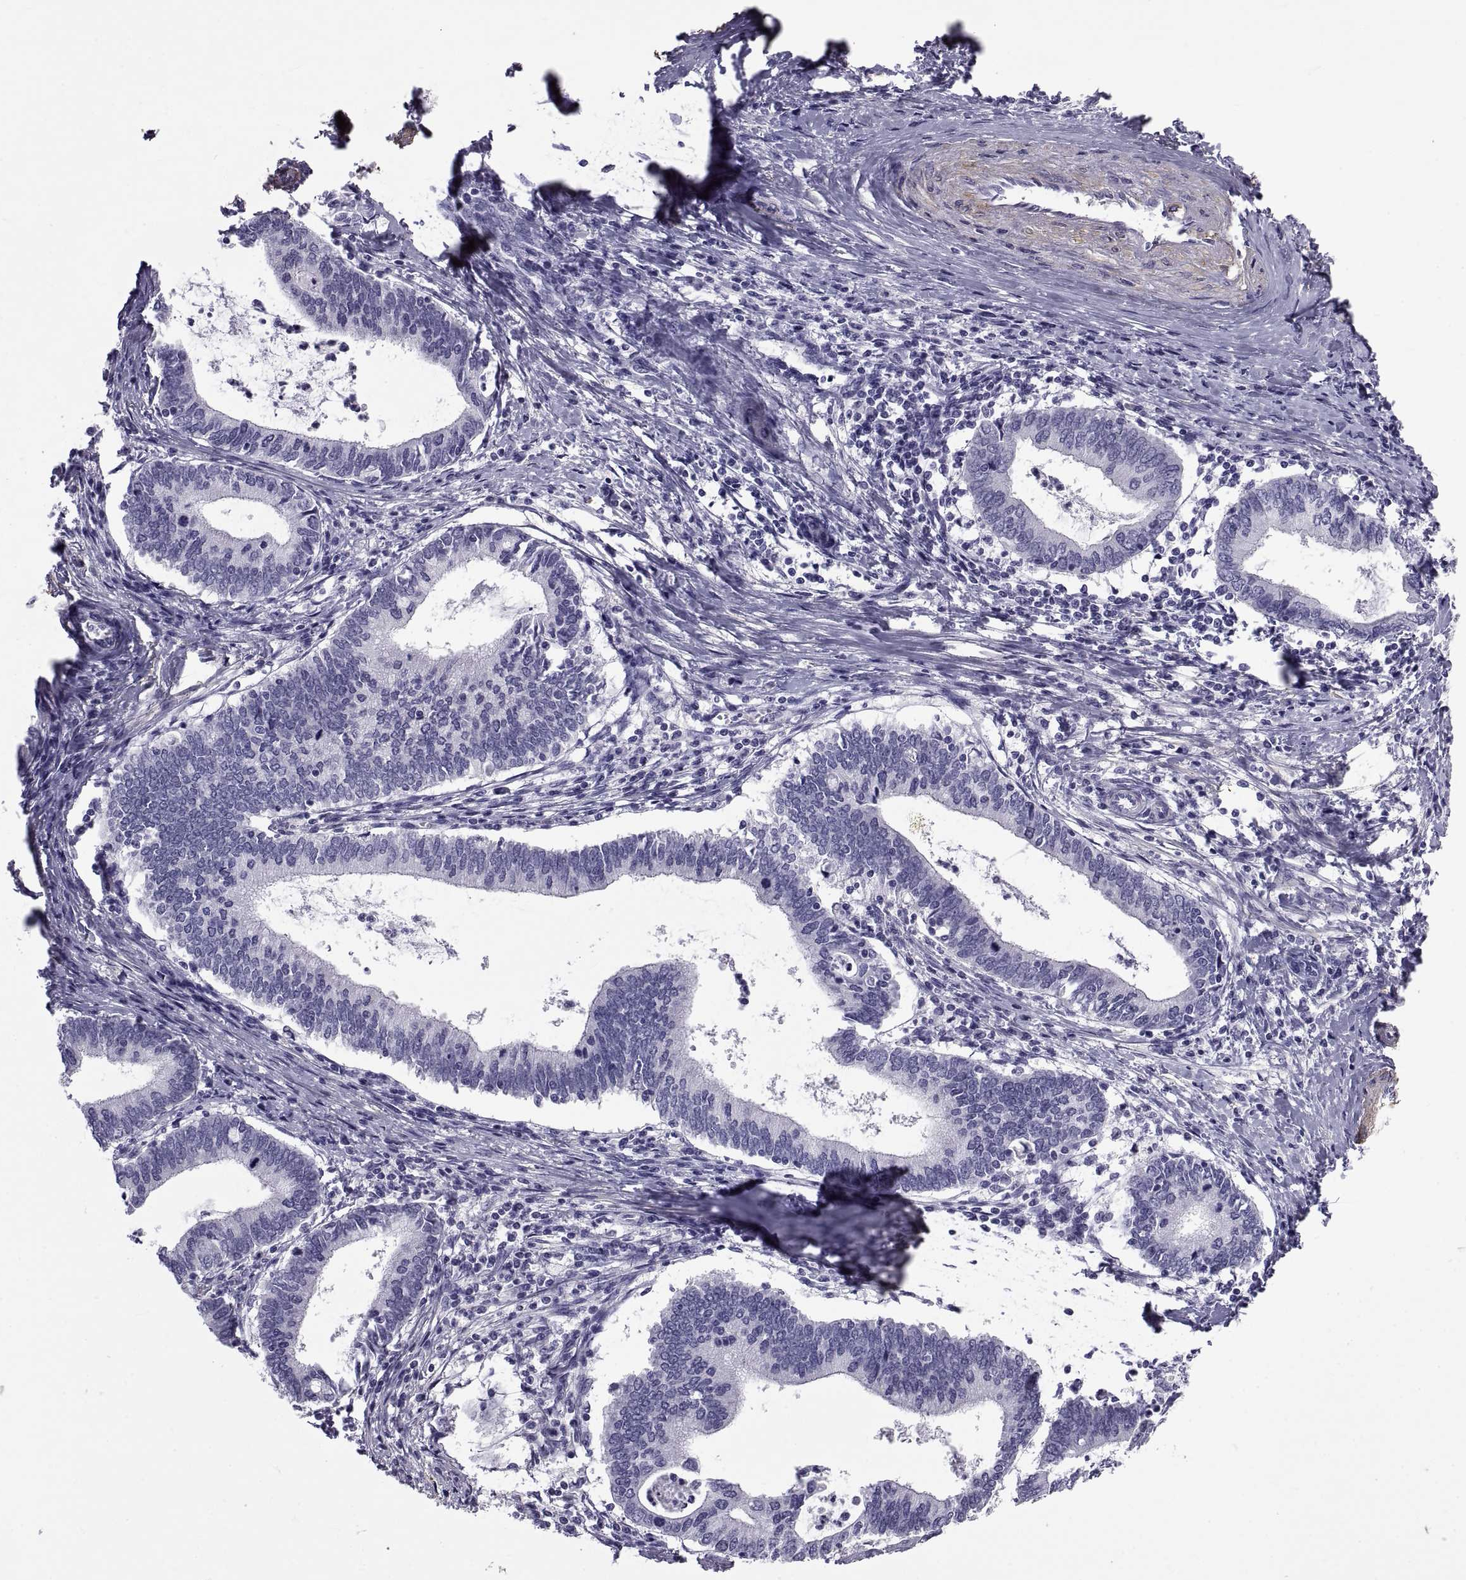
{"staining": {"intensity": "negative", "quantity": "none", "location": "none"}, "tissue": "cervical cancer", "cell_type": "Tumor cells", "image_type": "cancer", "snomed": [{"axis": "morphology", "description": "Adenocarcinoma, NOS"}, {"axis": "topography", "description": "Cervix"}], "caption": "Cervical cancer stained for a protein using immunohistochemistry demonstrates no positivity tumor cells.", "gene": "MAGEB1", "patient": {"sex": "female", "age": 42}}